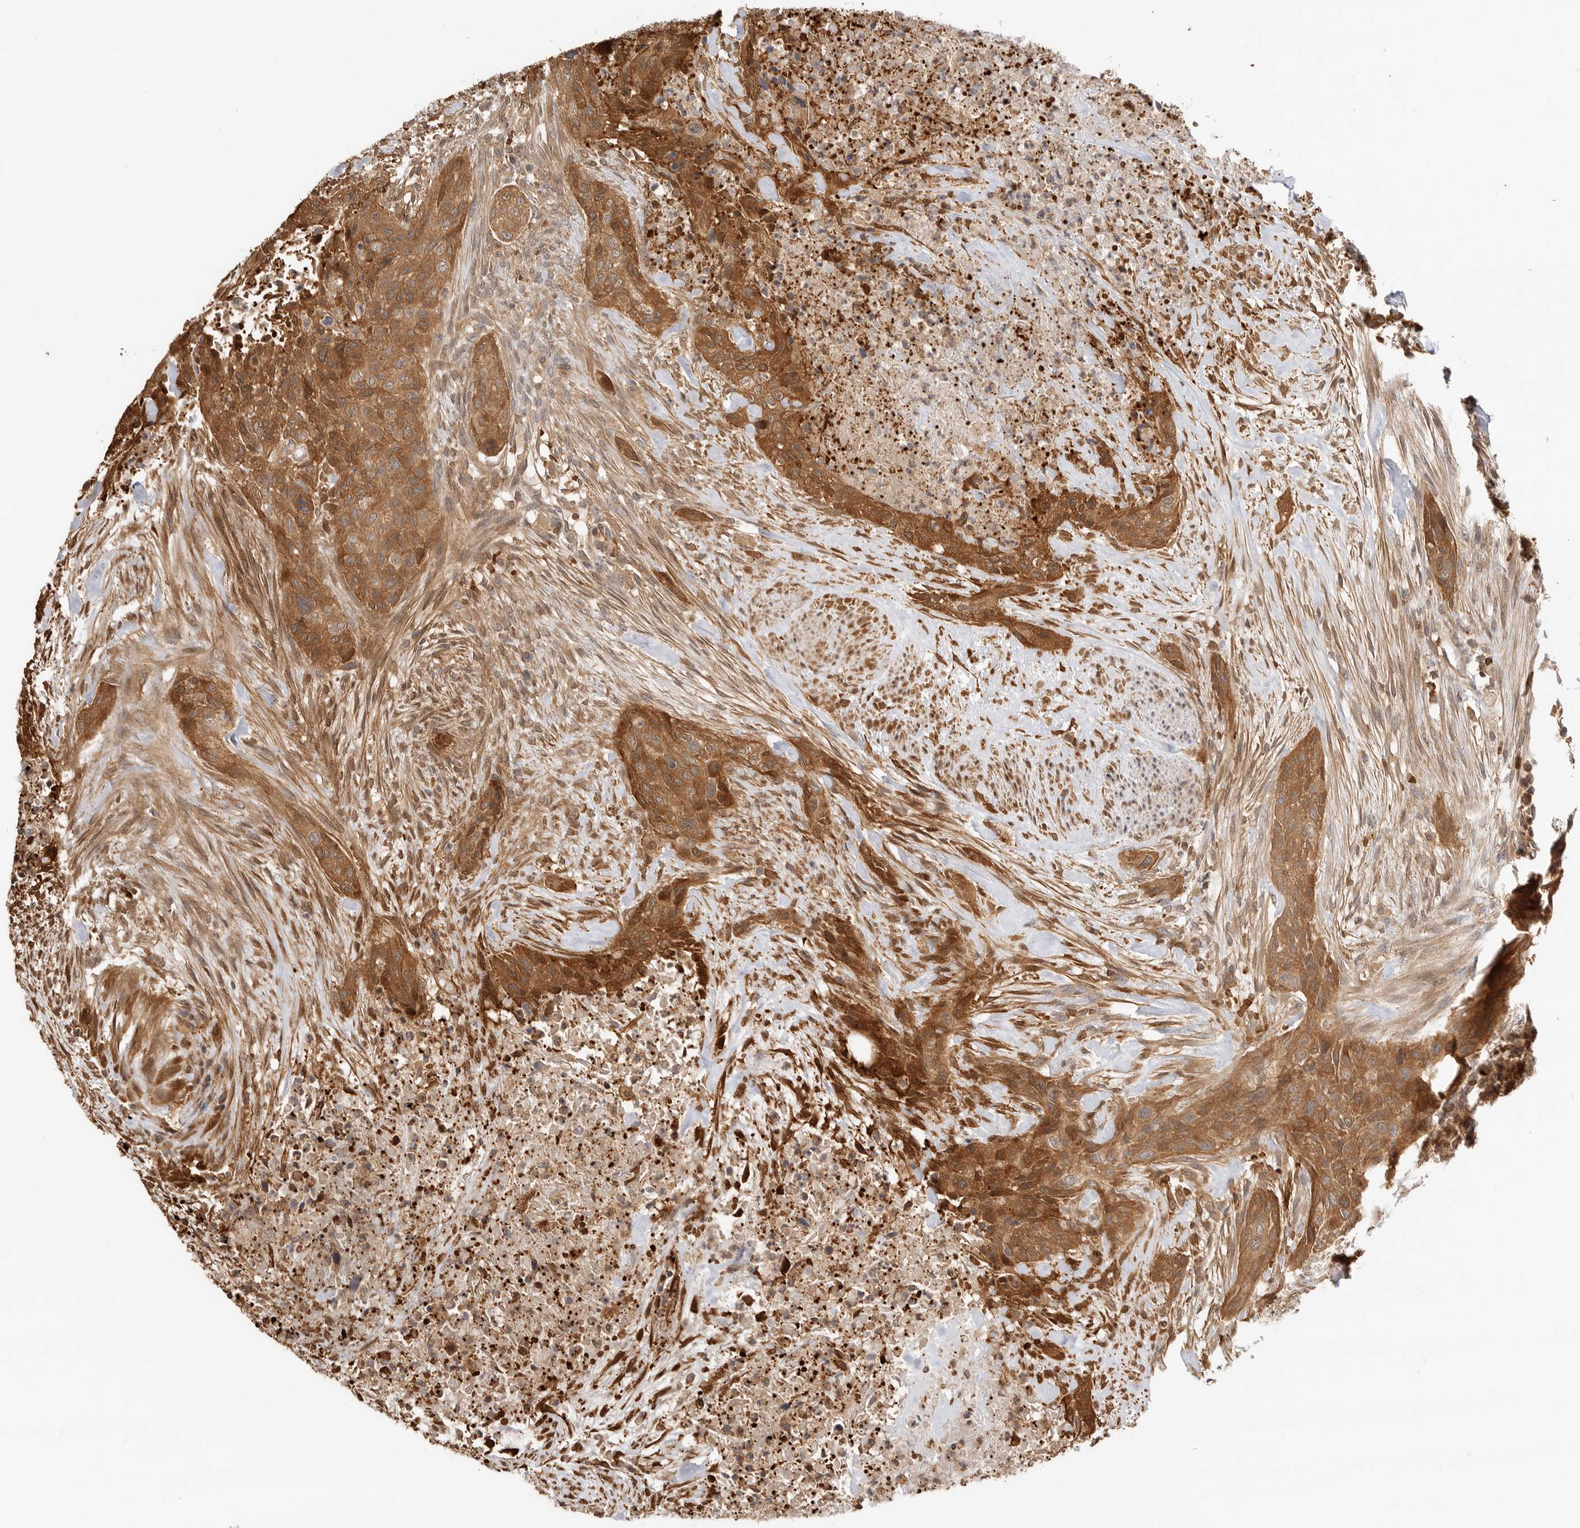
{"staining": {"intensity": "strong", "quantity": ">75%", "location": "cytoplasmic/membranous"}, "tissue": "urothelial cancer", "cell_type": "Tumor cells", "image_type": "cancer", "snomed": [{"axis": "morphology", "description": "Urothelial carcinoma, High grade"}, {"axis": "topography", "description": "Urinary bladder"}], "caption": "Strong cytoplasmic/membranous staining is identified in approximately >75% of tumor cells in urothelial cancer.", "gene": "CLDN12", "patient": {"sex": "male", "age": 35}}